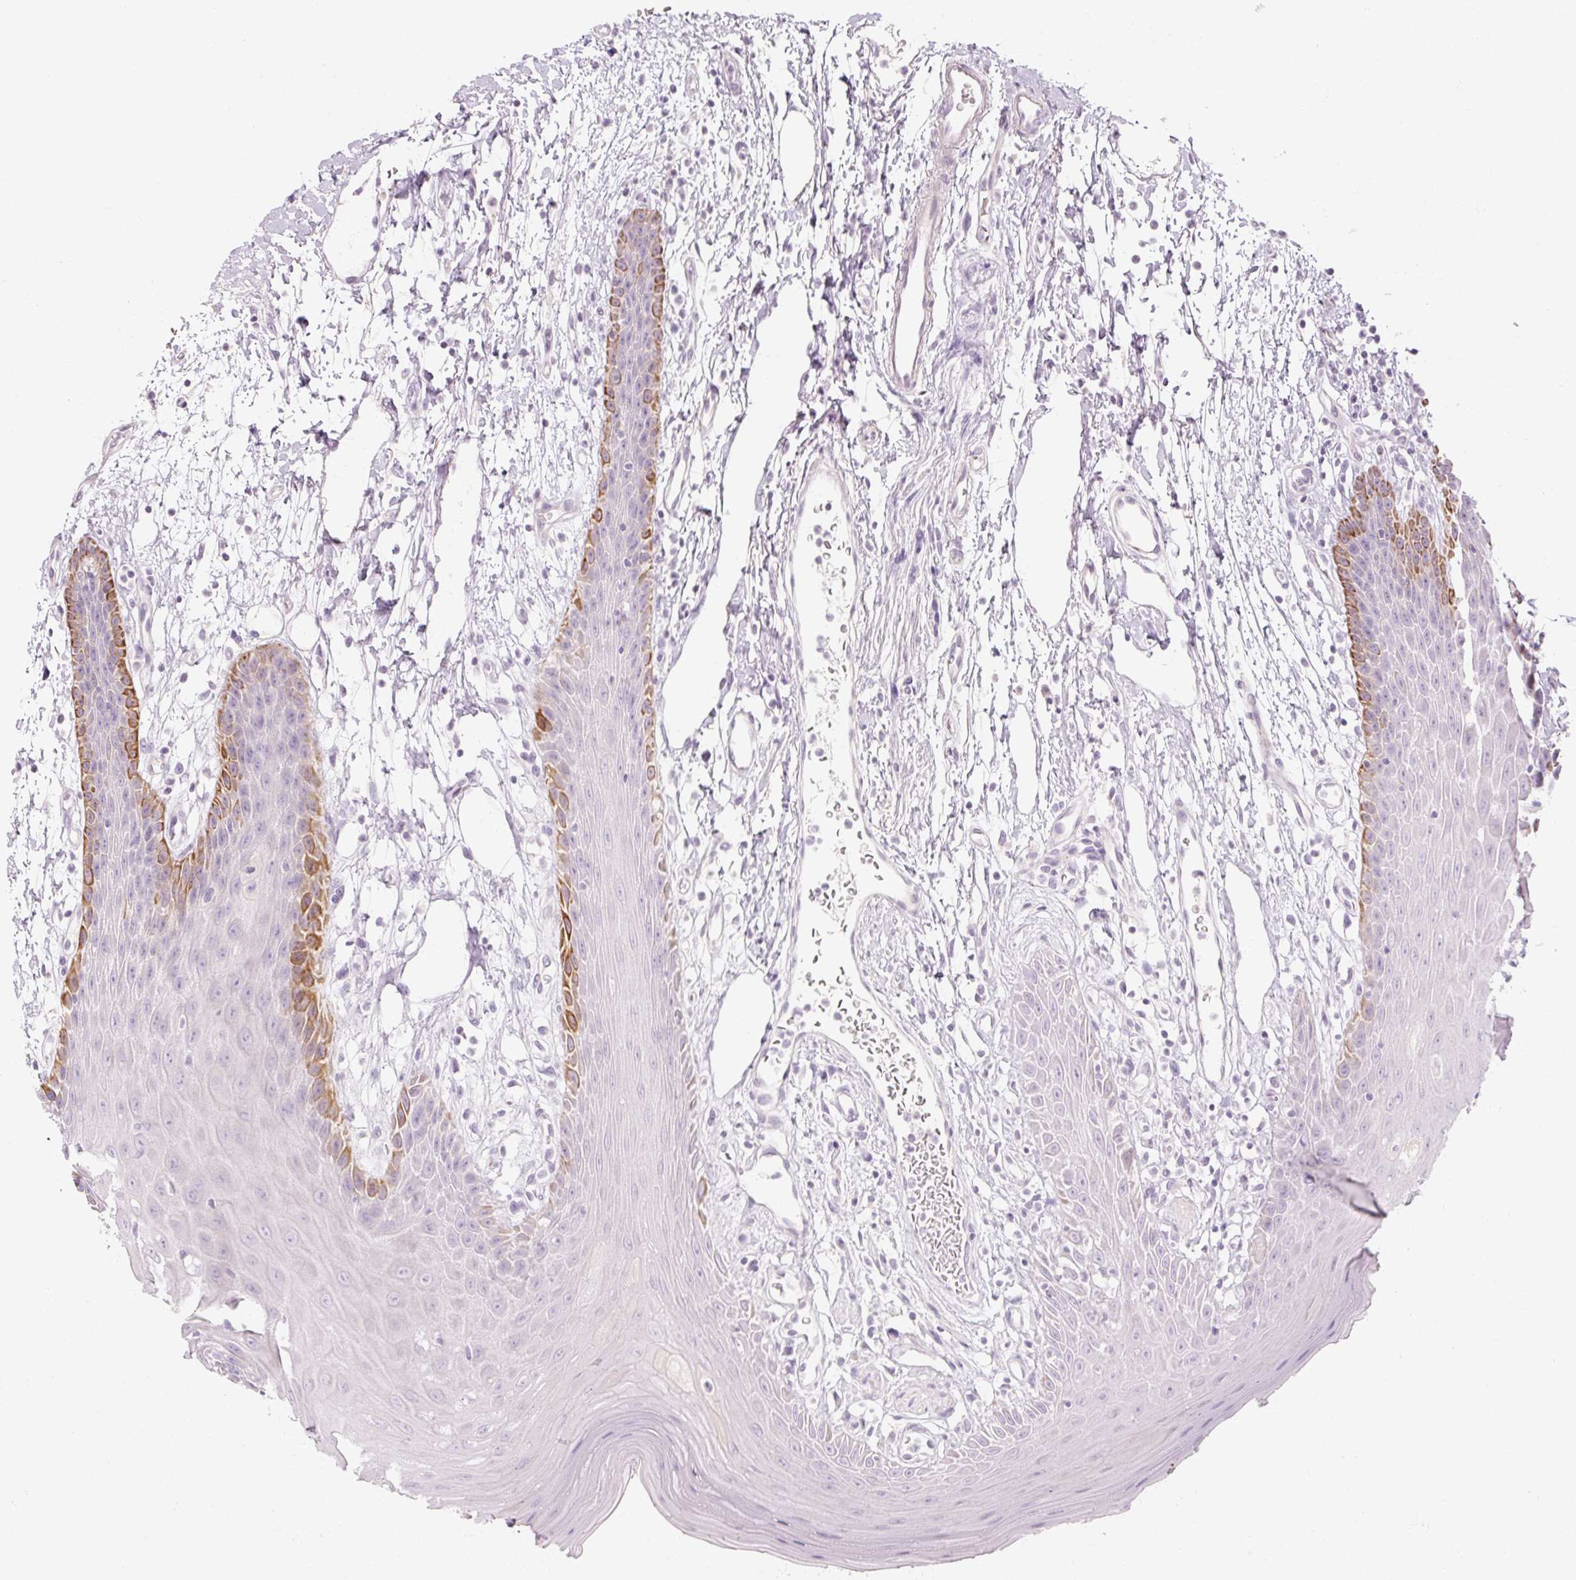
{"staining": {"intensity": "strong", "quantity": "<25%", "location": "cytoplasmic/membranous"}, "tissue": "oral mucosa", "cell_type": "Squamous epithelial cells", "image_type": "normal", "snomed": [{"axis": "morphology", "description": "Normal tissue, NOS"}, {"axis": "topography", "description": "Oral tissue"}, {"axis": "topography", "description": "Tounge, NOS"}], "caption": "A photomicrograph showing strong cytoplasmic/membranous expression in about <25% of squamous epithelial cells in benign oral mucosa, as visualized by brown immunohistochemical staining.", "gene": "NFE2L3", "patient": {"sex": "female", "age": 59}}